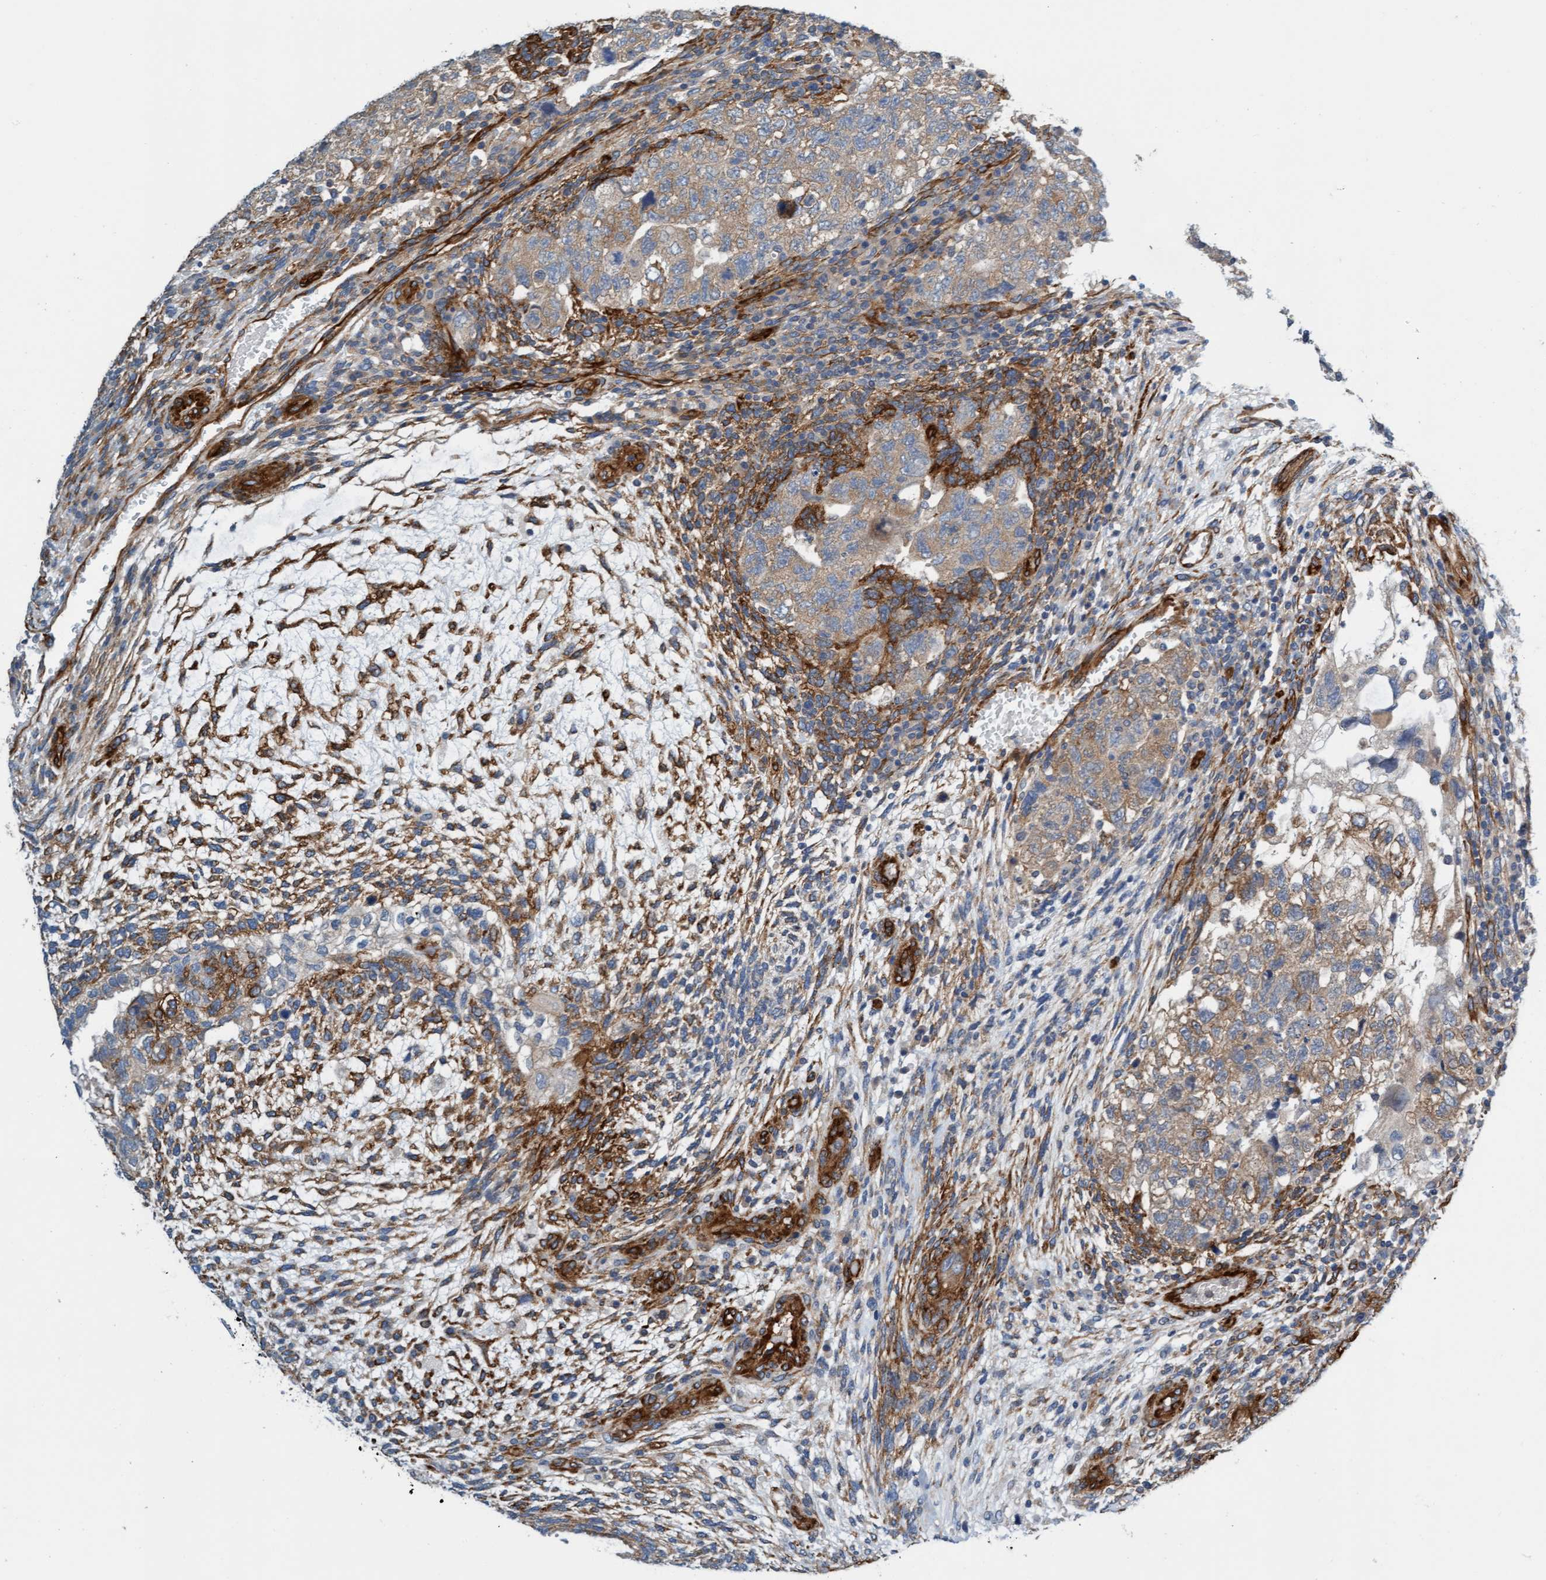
{"staining": {"intensity": "weak", "quantity": "<25%", "location": "cytoplasmic/membranous"}, "tissue": "testis cancer", "cell_type": "Tumor cells", "image_type": "cancer", "snomed": [{"axis": "morphology", "description": "Carcinoma, Embryonal, NOS"}, {"axis": "topography", "description": "Testis"}], "caption": "Micrograph shows no significant protein staining in tumor cells of testis cancer (embryonal carcinoma). Nuclei are stained in blue.", "gene": "FMNL3", "patient": {"sex": "male", "age": 36}}